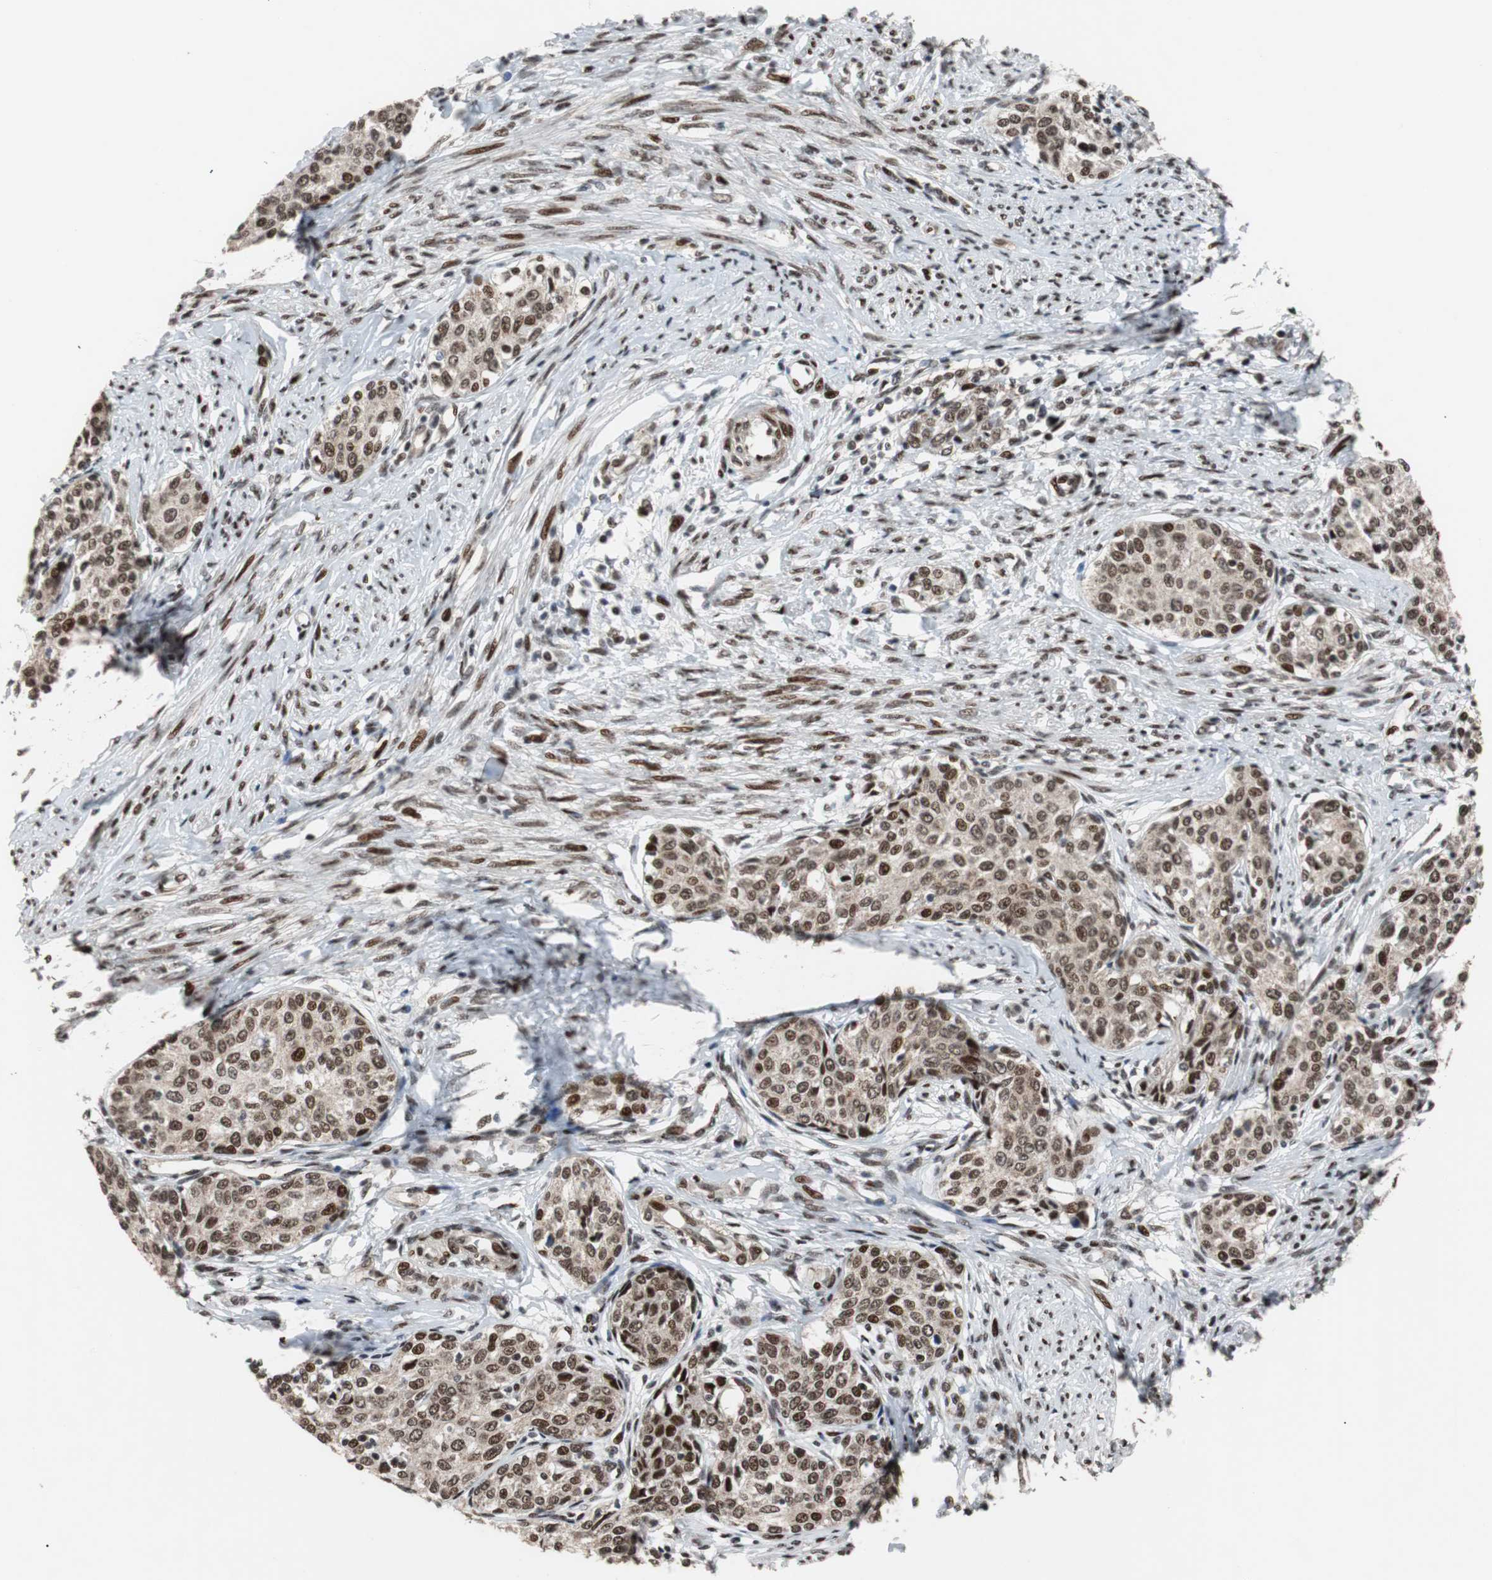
{"staining": {"intensity": "strong", "quantity": ">75%", "location": "nuclear"}, "tissue": "cervical cancer", "cell_type": "Tumor cells", "image_type": "cancer", "snomed": [{"axis": "morphology", "description": "Squamous cell carcinoma, NOS"}, {"axis": "morphology", "description": "Adenocarcinoma, NOS"}, {"axis": "topography", "description": "Cervix"}], "caption": "Strong nuclear staining is present in about >75% of tumor cells in cervical adenocarcinoma.", "gene": "NBL1", "patient": {"sex": "female", "age": 52}}